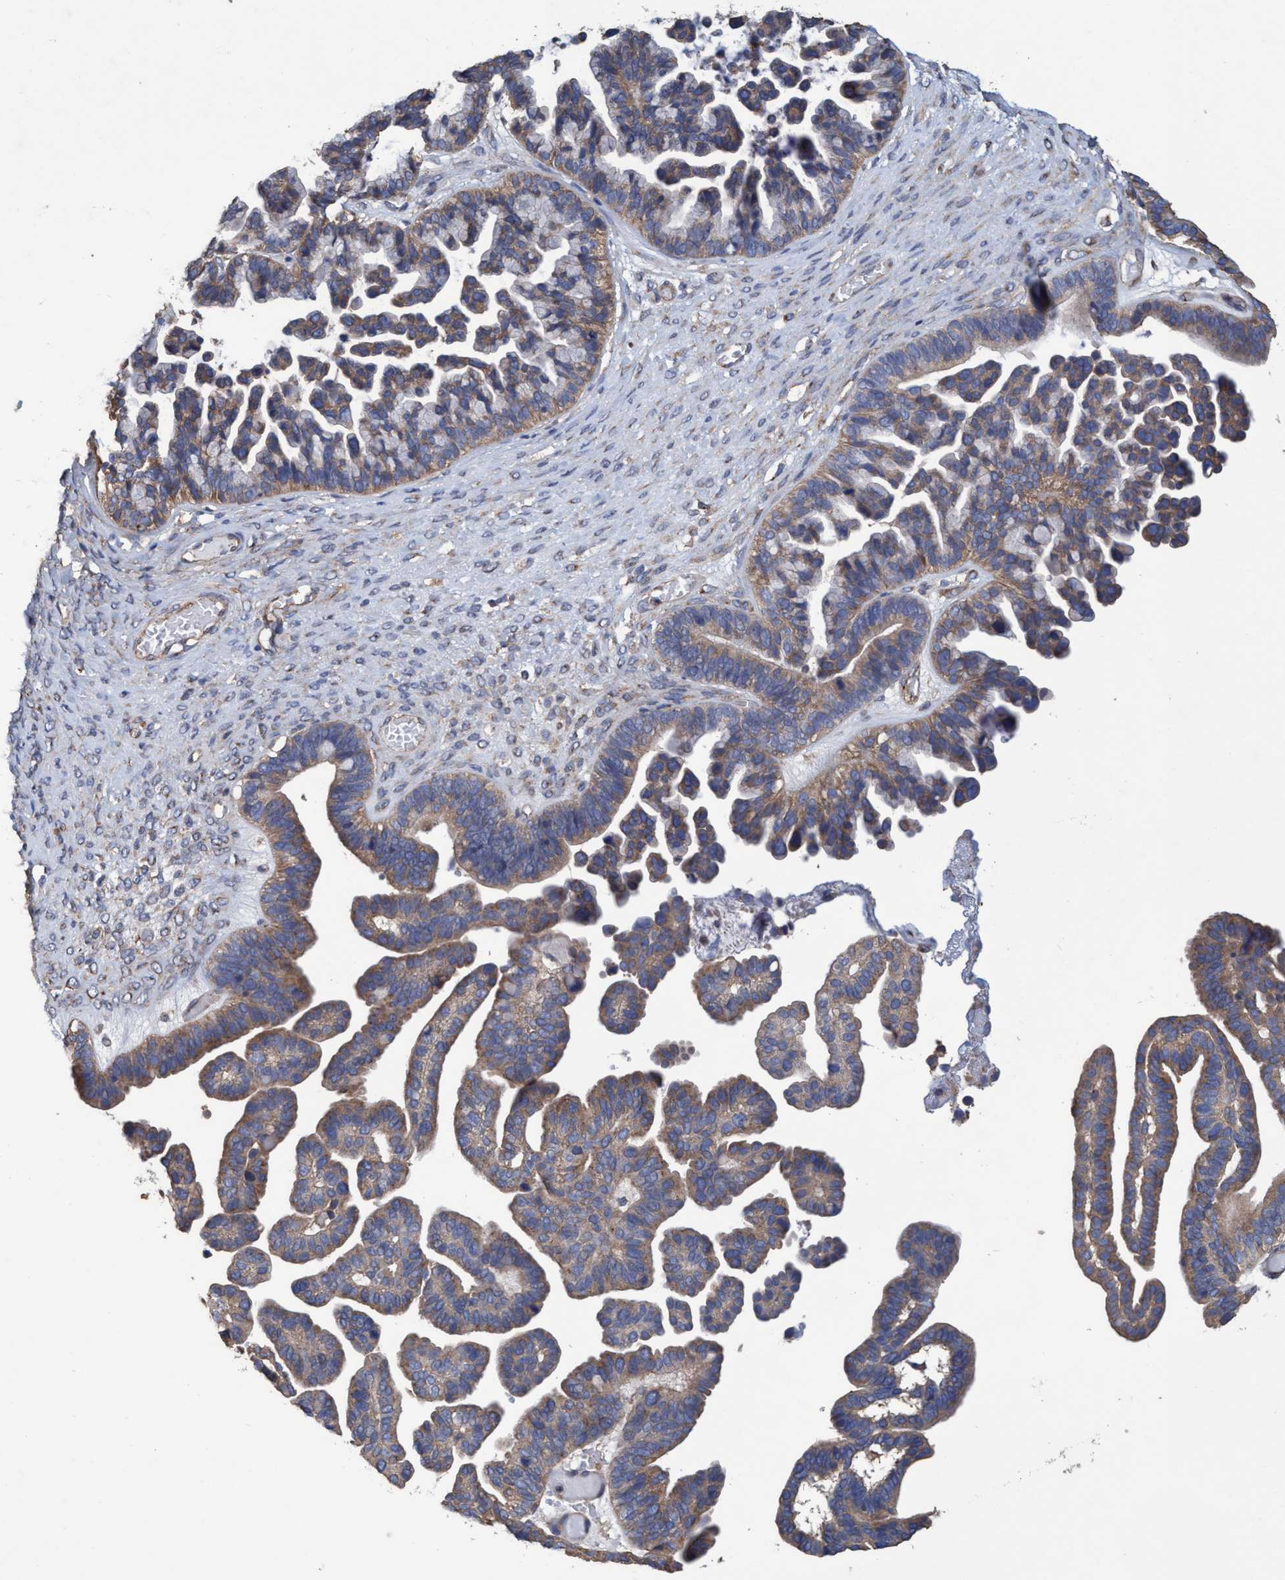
{"staining": {"intensity": "moderate", "quantity": ">75%", "location": "cytoplasmic/membranous"}, "tissue": "ovarian cancer", "cell_type": "Tumor cells", "image_type": "cancer", "snomed": [{"axis": "morphology", "description": "Cystadenocarcinoma, serous, NOS"}, {"axis": "topography", "description": "Ovary"}], "caption": "Serous cystadenocarcinoma (ovarian) stained with a brown dye demonstrates moderate cytoplasmic/membranous positive positivity in about >75% of tumor cells.", "gene": "BICD2", "patient": {"sex": "female", "age": 56}}